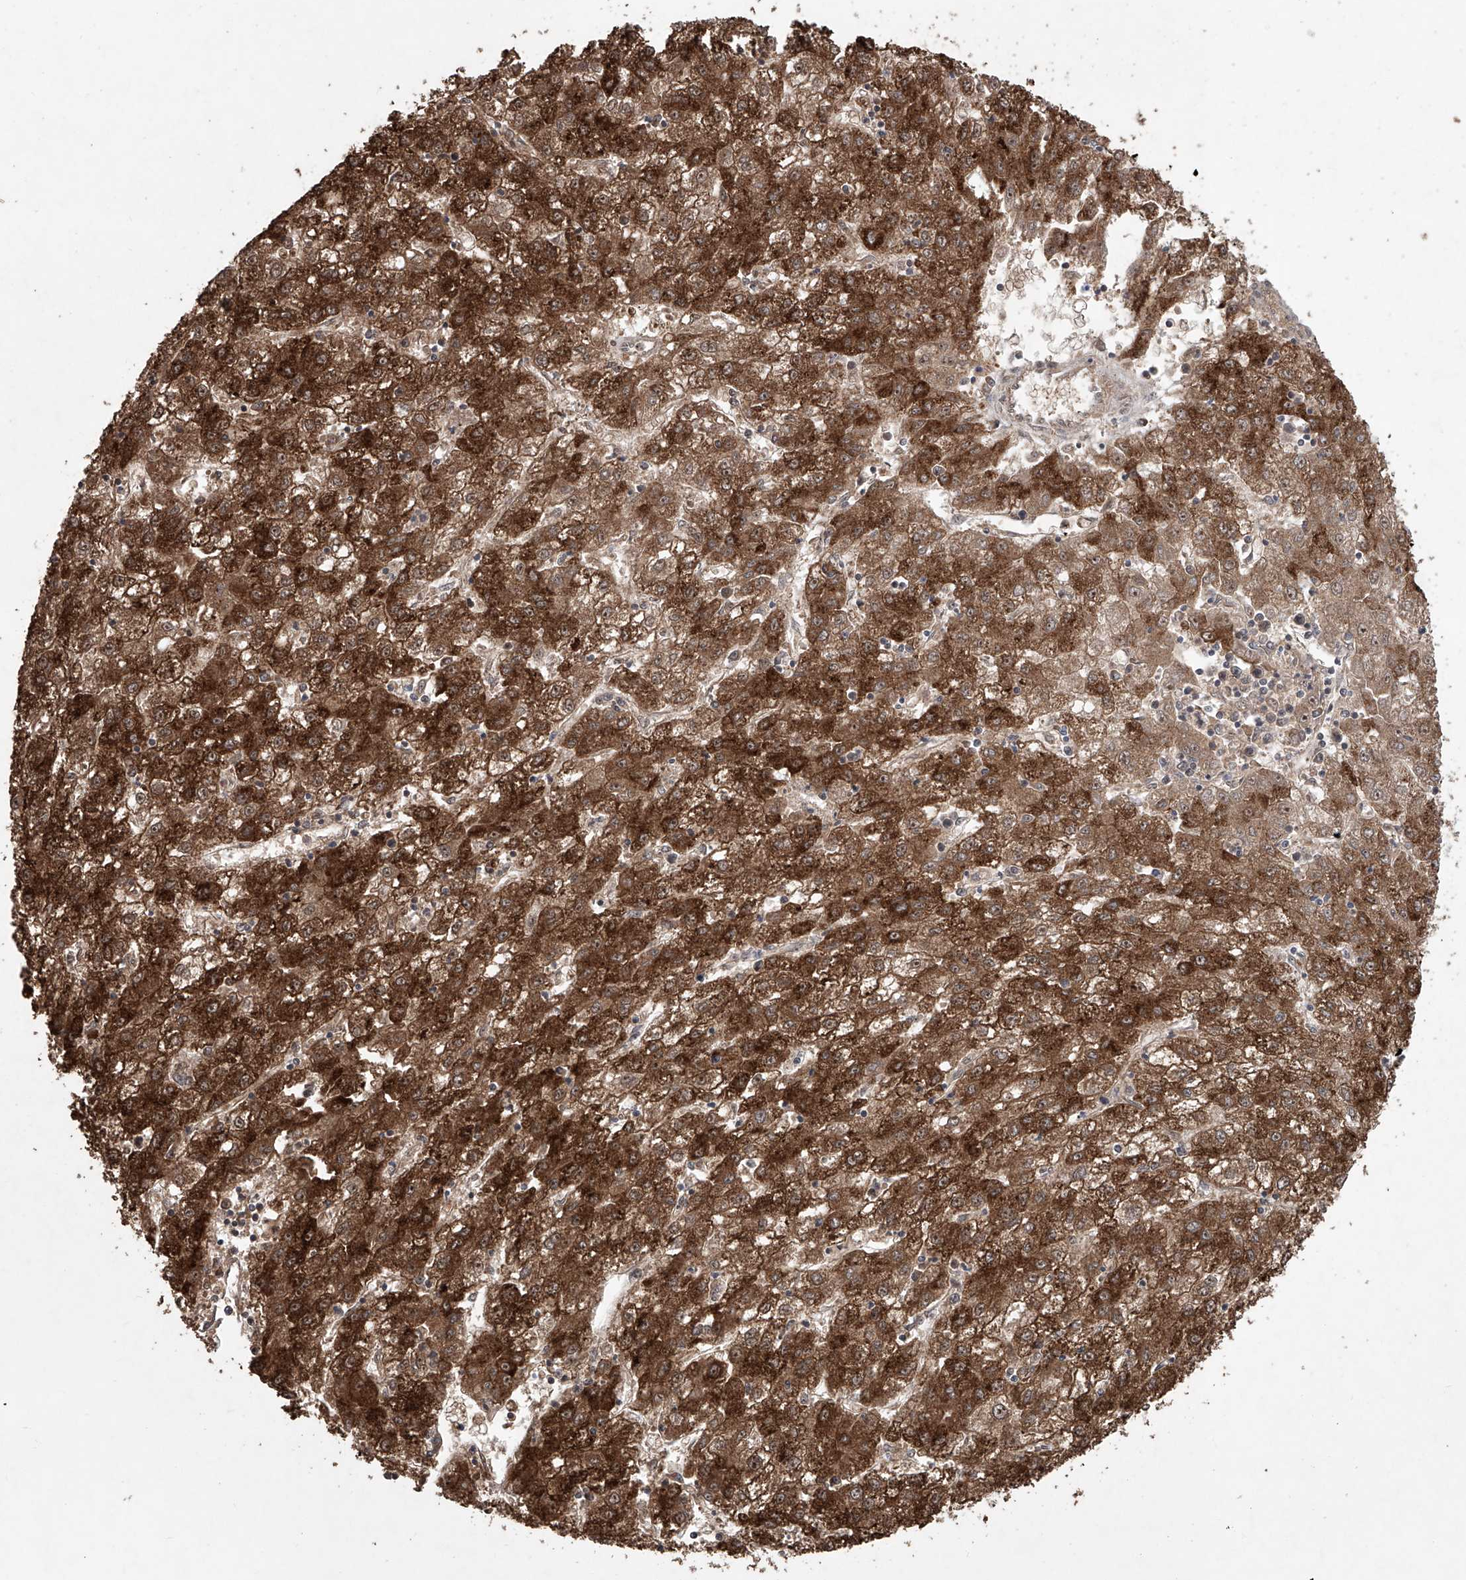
{"staining": {"intensity": "strong", "quantity": ">75%", "location": "cytoplasmic/membranous"}, "tissue": "liver cancer", "cell_type": "Tumor cells", "image_type": "cancer", "snomed": [{"axis": "morphology", "description": "Carcinoma, Hepatocellular, NOS"}, {"axis": "topography", "description": "Liver"}], "caption": "This image exhibits liver hepatocellular carcinoma stained with immunohistochemistry to label a protein in brown. The cytoplasmic/membranous of tumor cells show strong positivity for the protein. Nuclei are counter-stained blue.", "gene": "KLC4", "patient": {"sex": "male", "age": 72}}